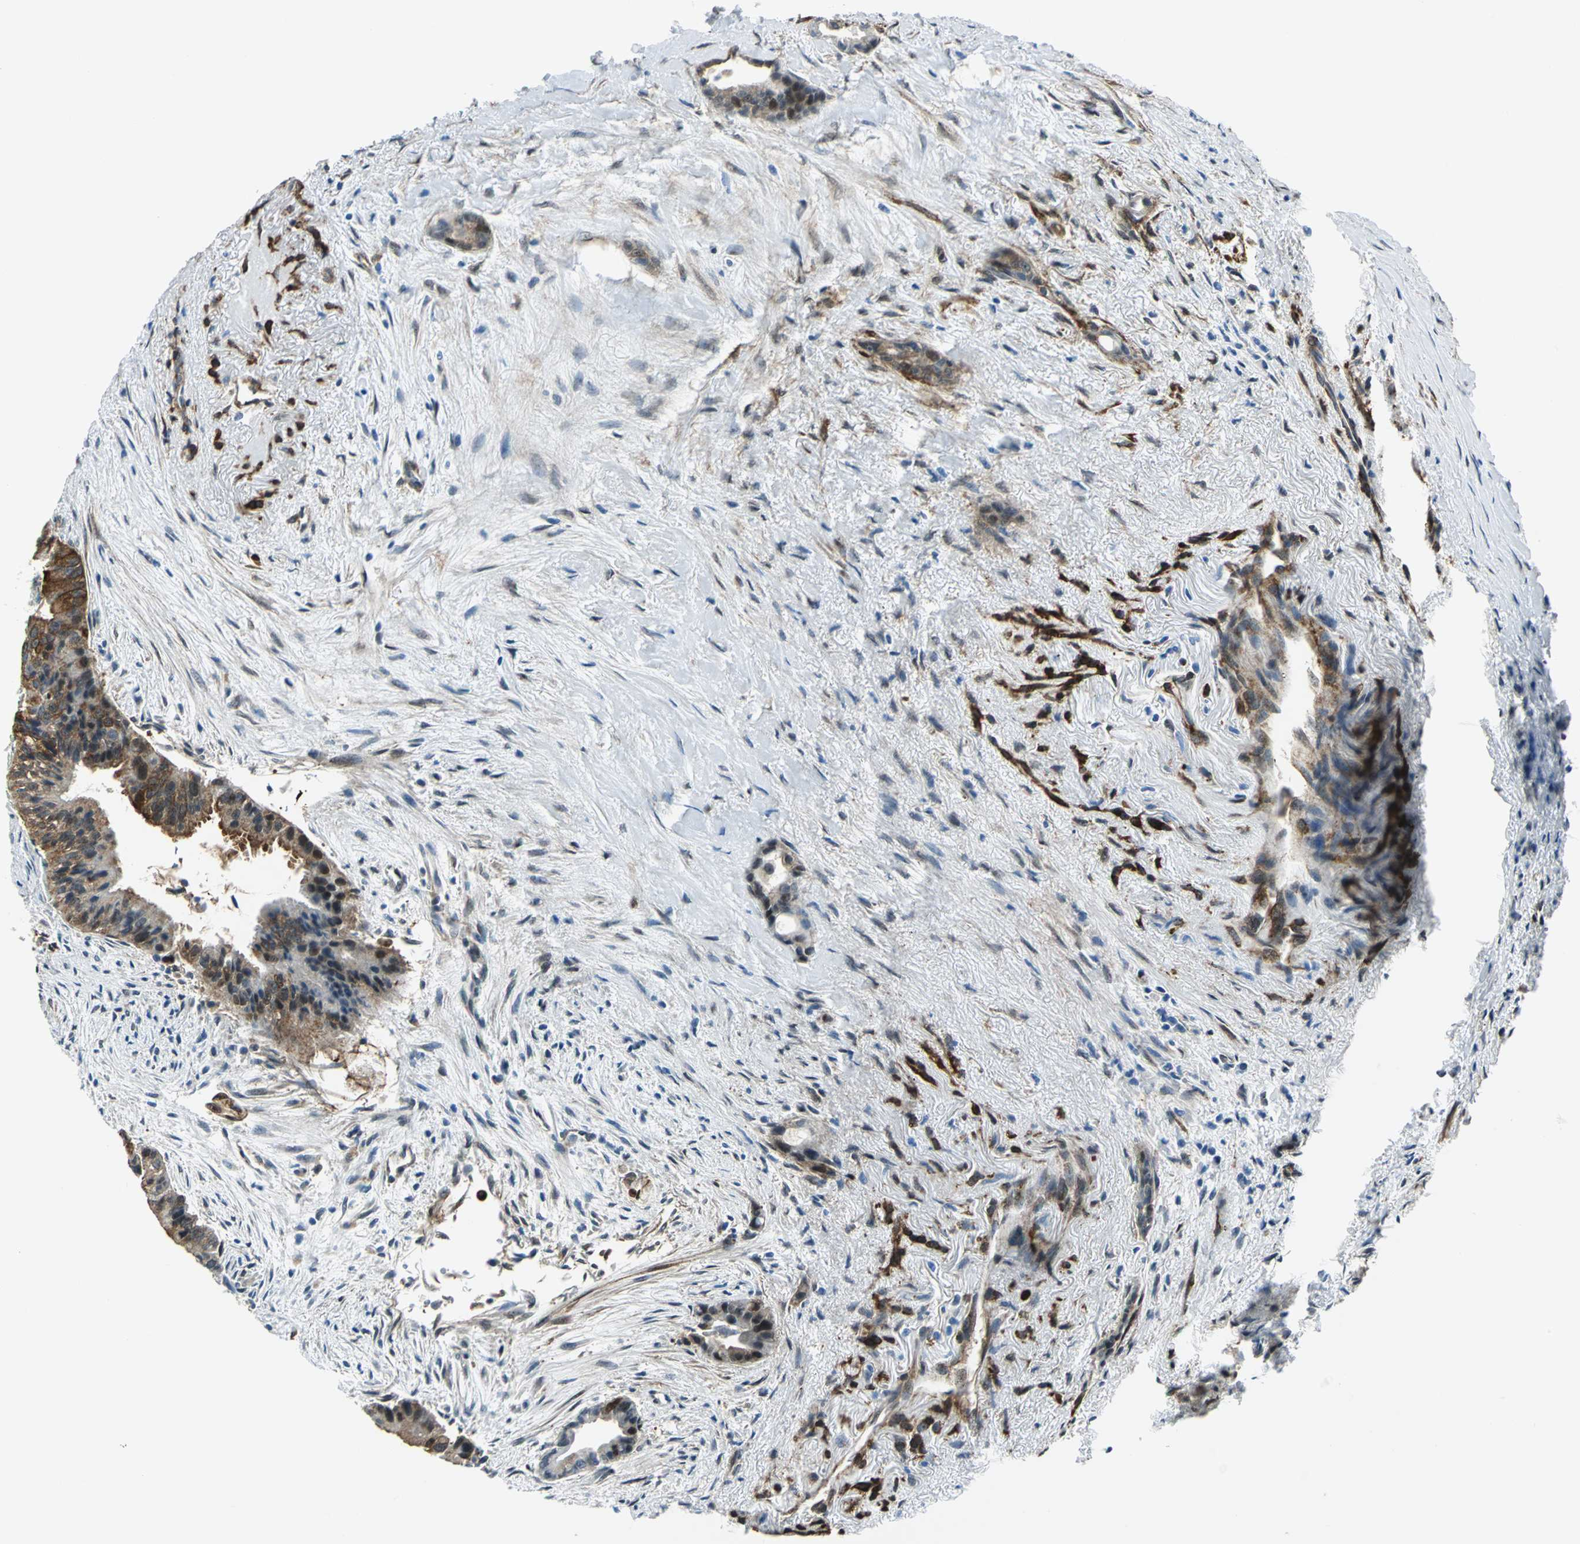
{"staining": {"intensity": "moderate", "quantity": ">75%", "location": "cytoplasmic/membranous"}, "tissue": "liver cancer", "cell_type": "Tumor cells", "image_type": "cancer", "snomed": [{"axis": "morphology", "description": "Cholangiocarcinoma"}, {"axis": "topography", "description": "Liver"}], "caption": "Immunohistochemistry (IHC) (DAB (3,3'-diaminobenzidine)) staining of human liver cancer reveals moderate cytoplasmic/membranous protein expression in about >75% of tumor cells.", "gene": "HSPB1", "patient": {"sex": "female", "age": 55}}